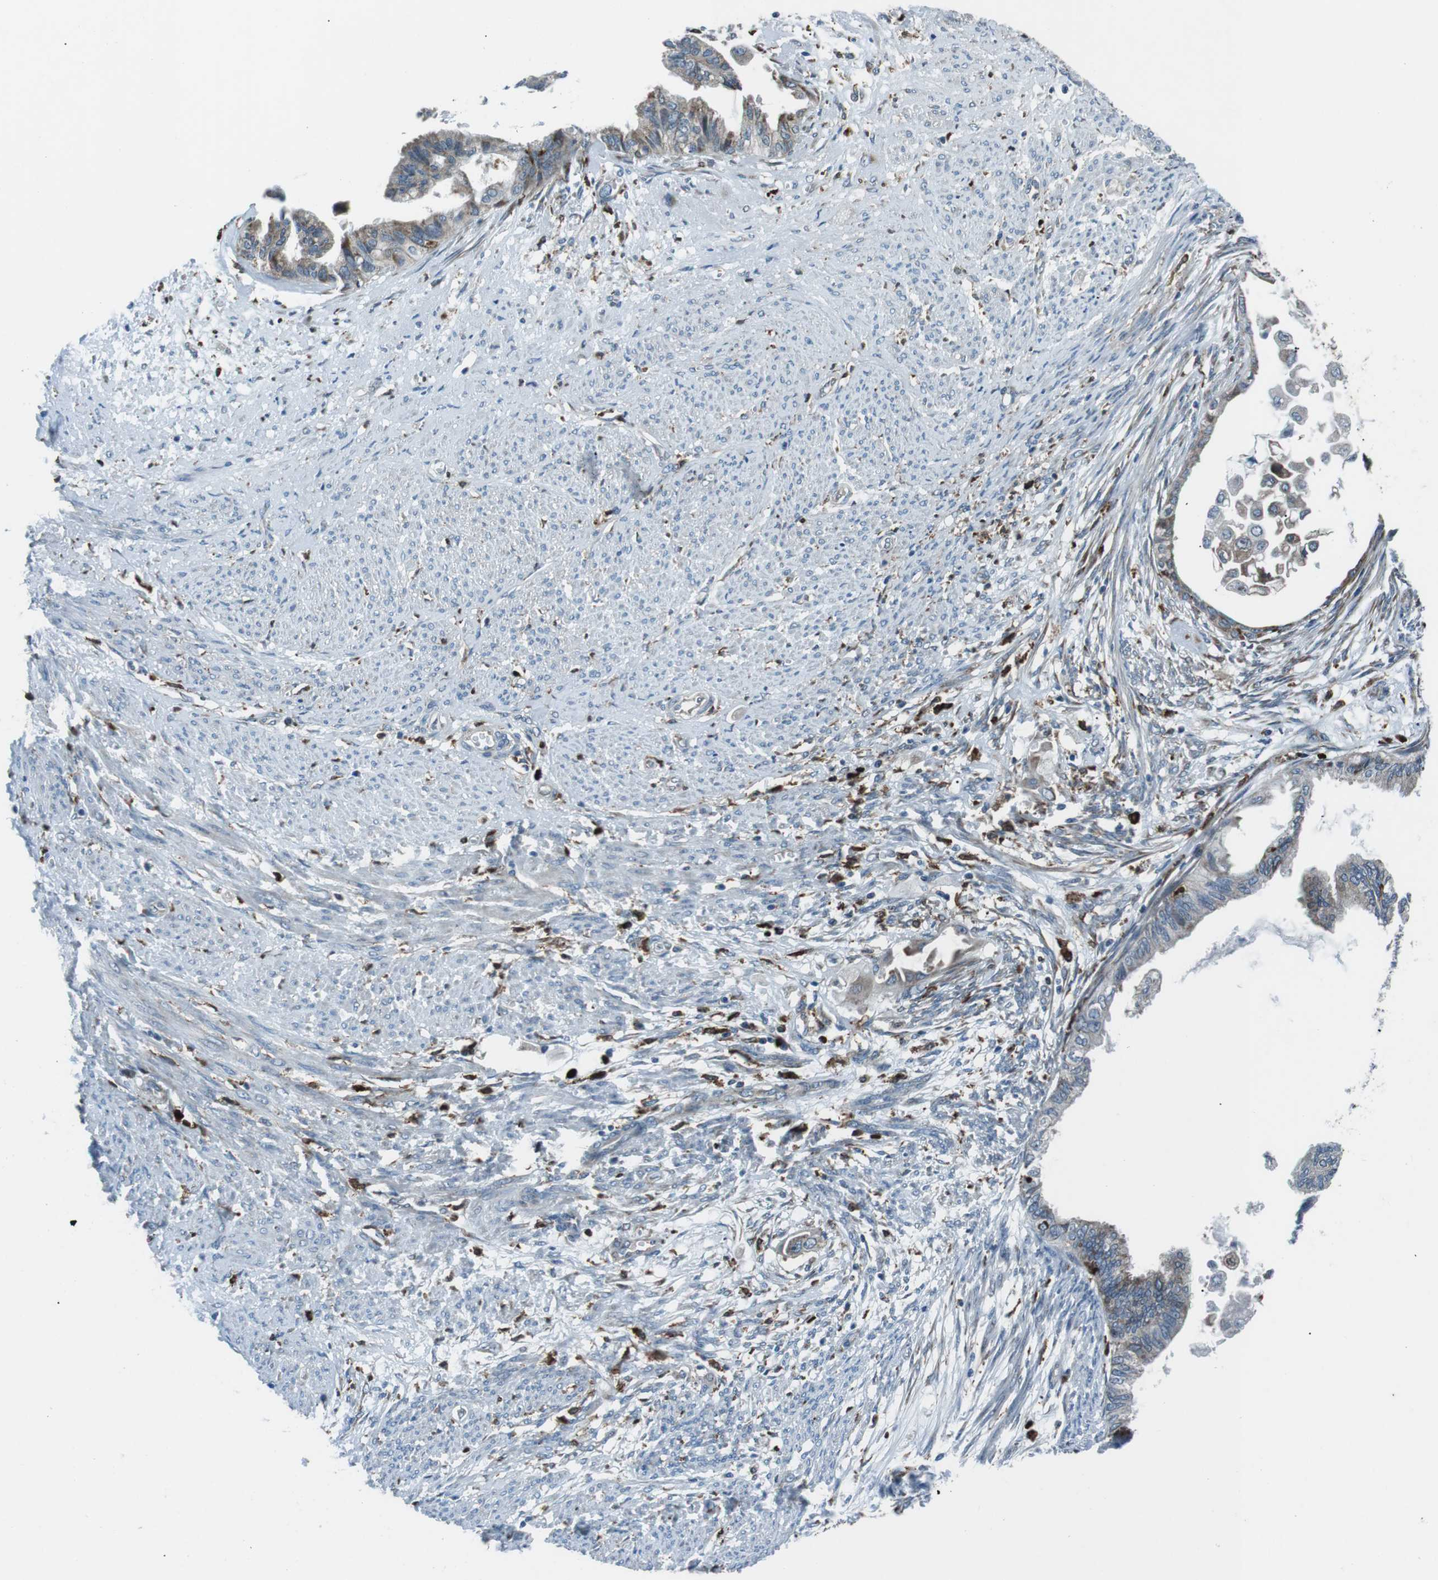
{"staining": {"intensity": "weak", "quantity": "25%-75%", "location": "cytoplasmic/membranous"}, "tissue": "cervical cancer", "cell_type": "Tumor cells", "image_type": "cancer", "snomed": [{"axis": "morphology", "description": "Normal tissue, NOS"}, {"axis": "morphology", "description": "Adenocarcinoma, NOS"}, {"axis": "topography", "description": "Cervix"}, {"axis": "topography", "description": "Endometrium"}], "caption": "About 25%-75% of tumor cells in cervical adenocarcinoma display weak cytoplasmic/membranous protein positivity as visualized by brown immunohistochemical staining.", "gene": "BLNK", "patient": {"sex": "female", "age": 86}}